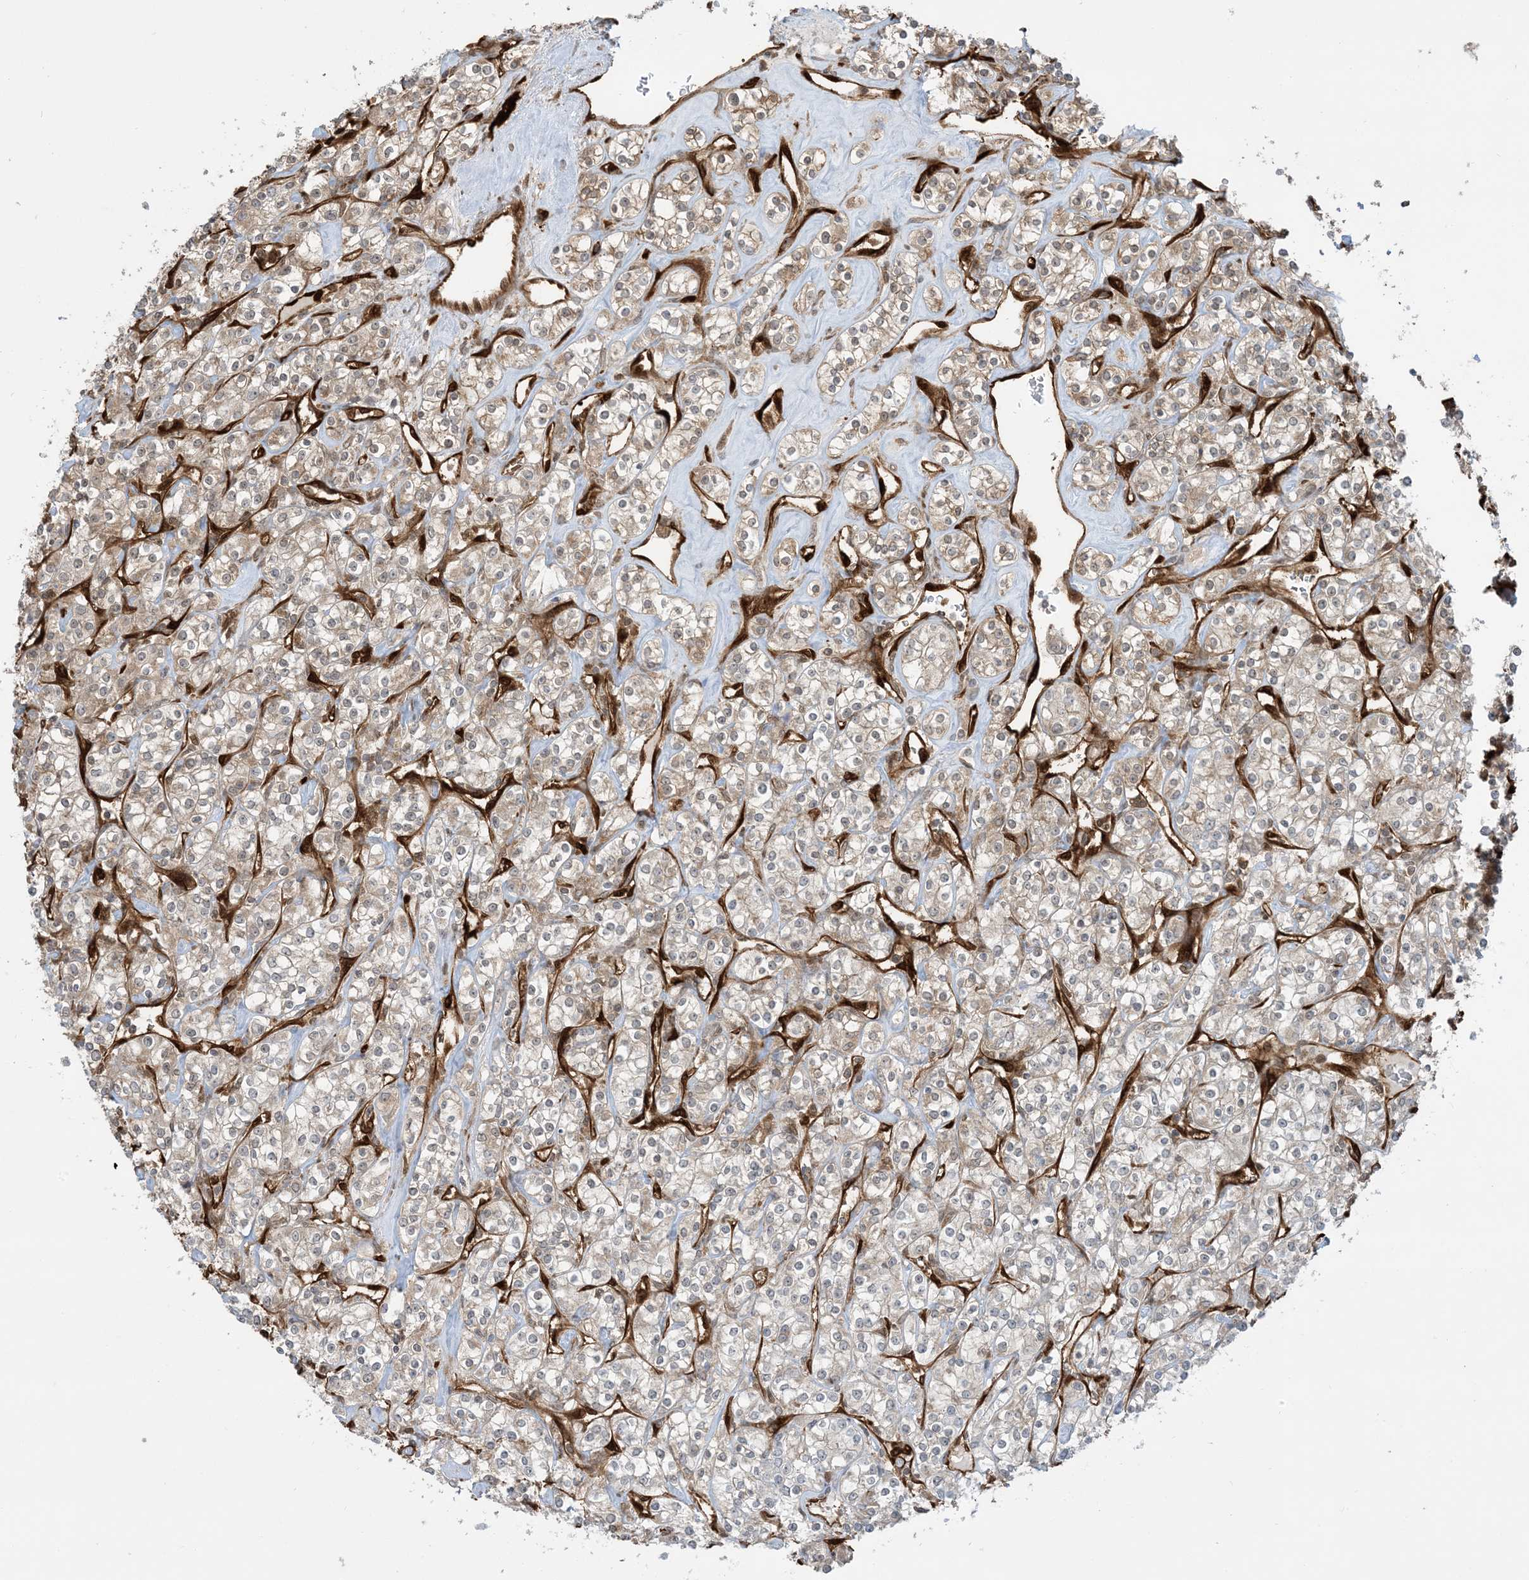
{"staining": {"intensity": "weak", "quantity": "25%-75%", "location": "cytoplasmic/membranous"}, "tissue": "renal cancer", "cell_type": "Tumor cells", "image_type": "cancer", "snomed": [{"axis": "morphology", "description": "Adenocarcinoma, NOS"}, {"axis": "topography", "description": "Kidney"}], "caption": "Renal cancer stained with a brown dye displays weak cytoplasmic/membranous positive staining in approximately 25%-75% of tumor cells.", "gene": "PPM1F", "patient": {"sex": "male", "age": 77}}